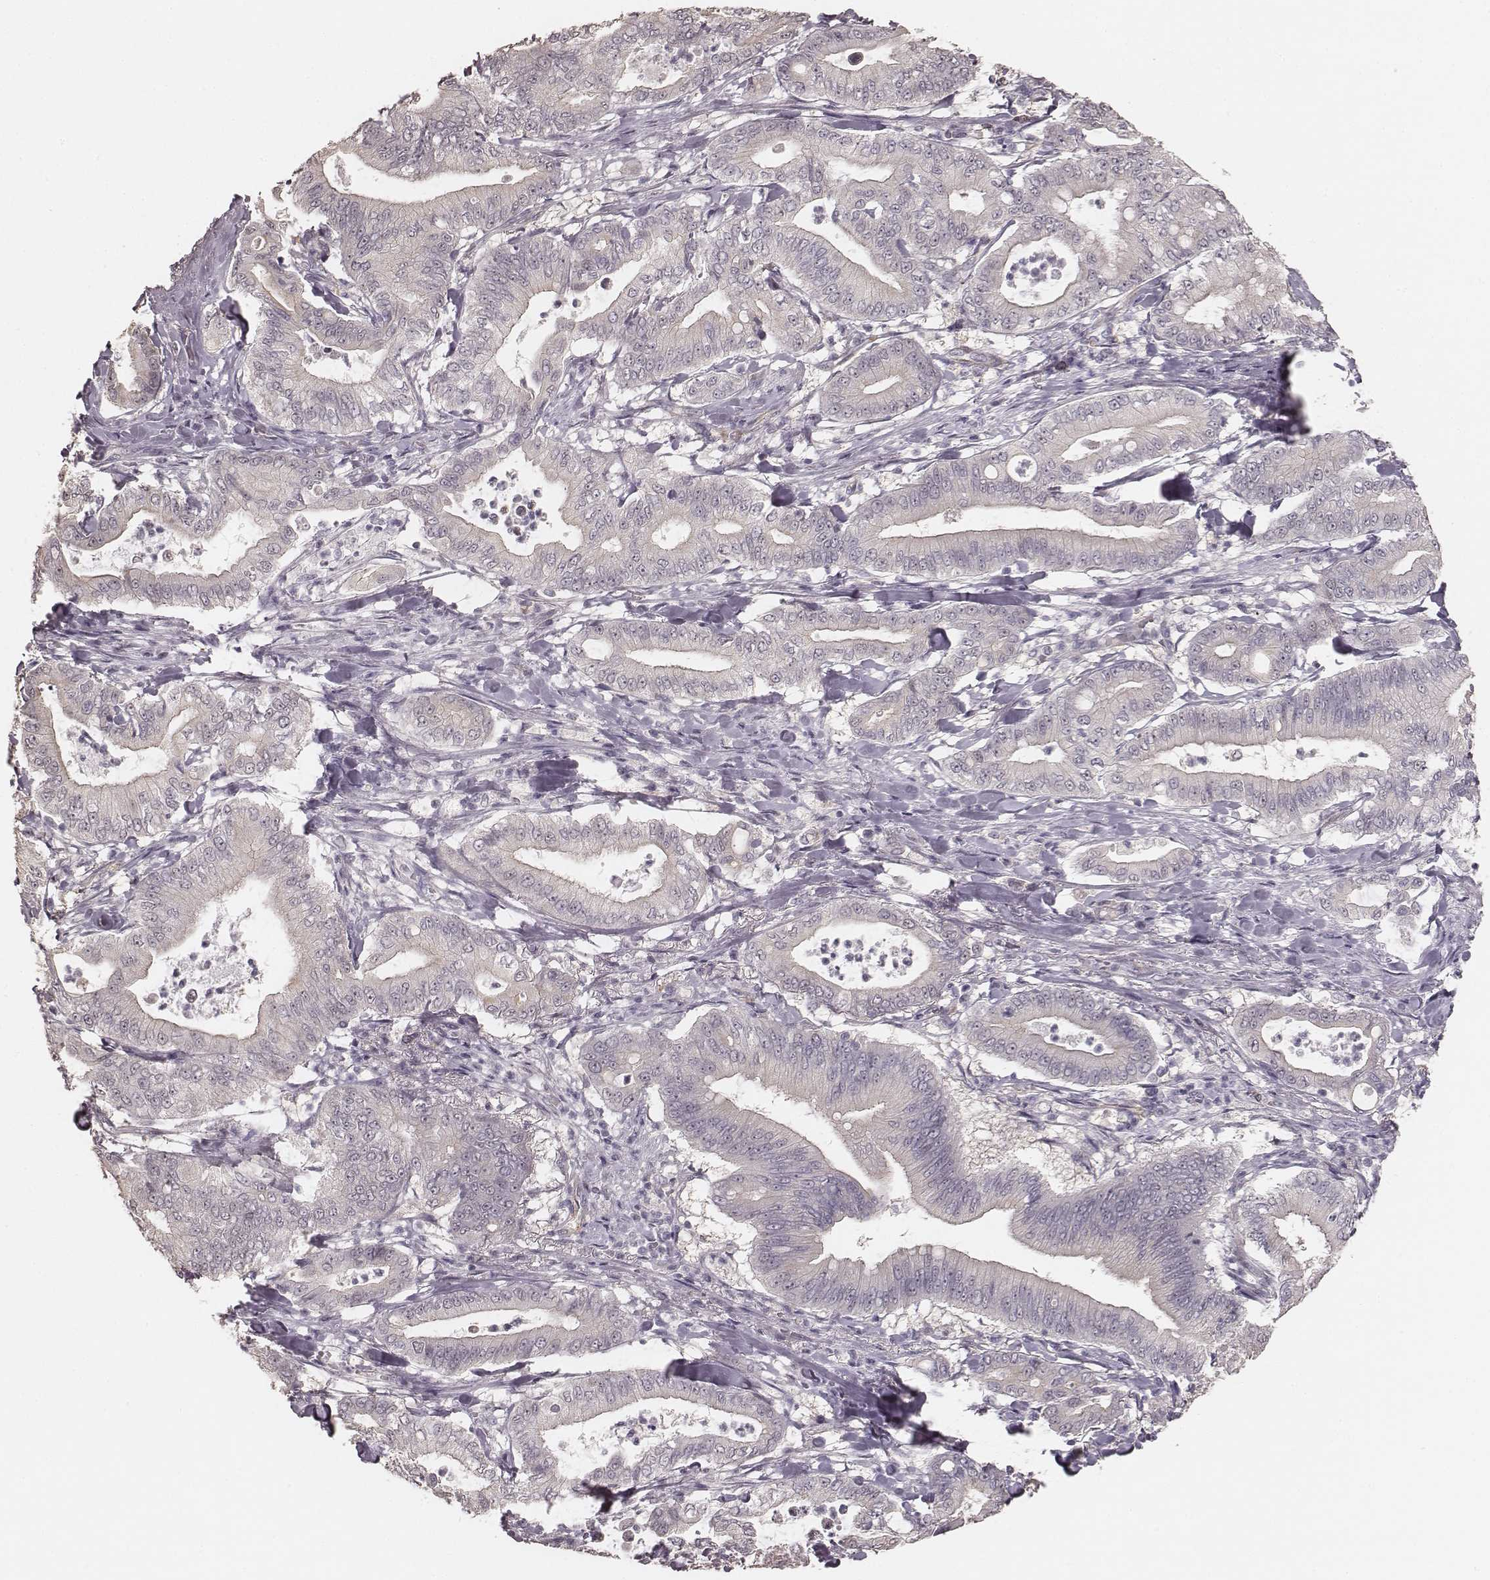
{"staining": {"intensity": "negative", "quantity": "none", "location": "none"}, "tissue": "pancreatic cancer", "cell_type": "Tumor cells", "image_type": "cancer", "snomed": [{"axis": "morphology", "description": "Adenocarcinoma, NOS"}, {"axis": "topography", "description": "Pancreas"}], "caption": "The image shows no staining of tumor cells in pancreatic cancer.", "gene": "LY6K", "patient": {"sex": "male", "age": 71}}